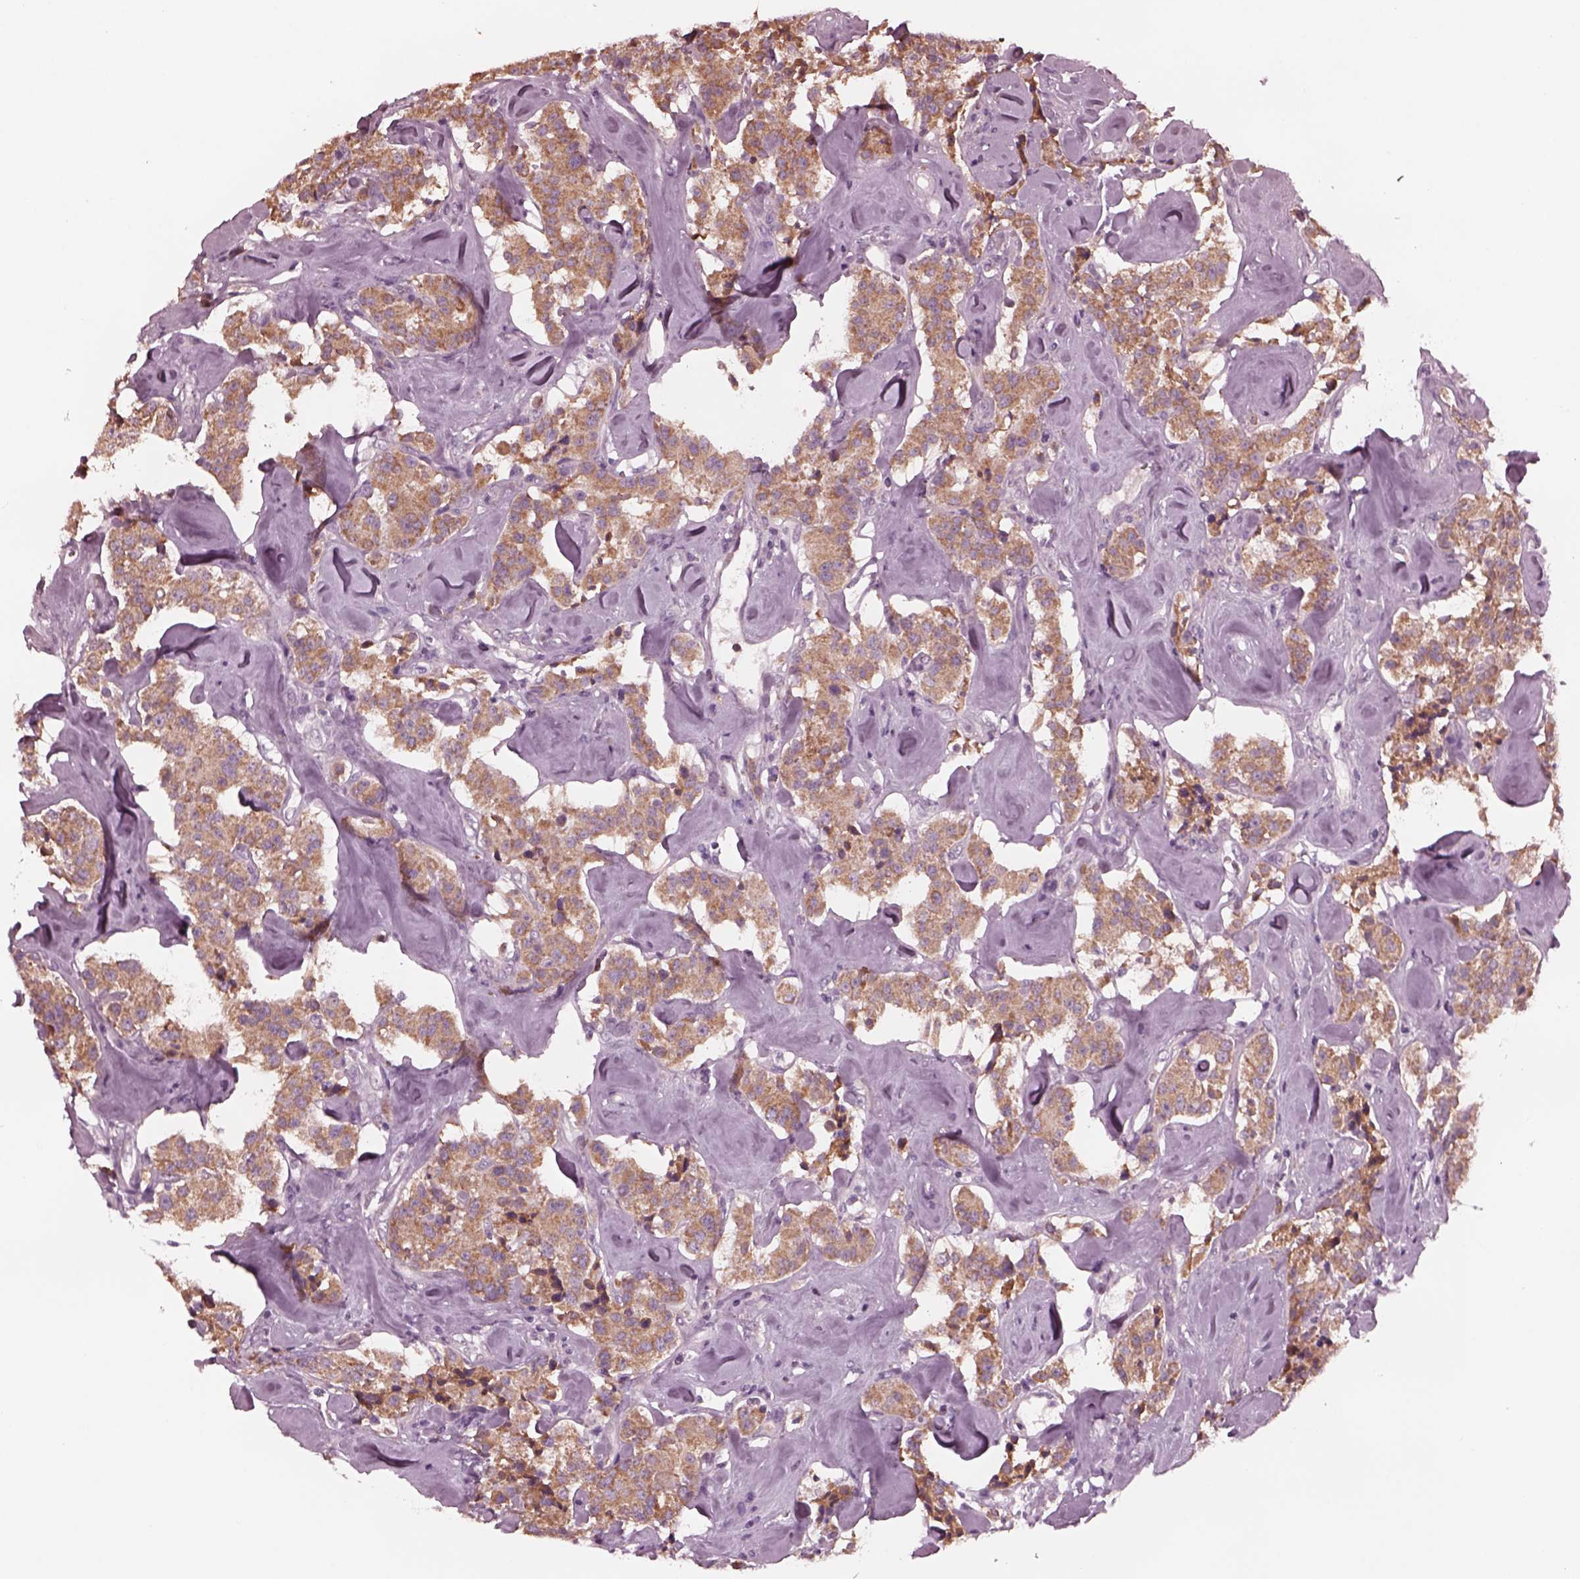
{"staining": {"intensity": "moderate", "quantity": ">75%", "location": "cytoplasmic/membranous"}, "tissue": "carcinoid", "cell_type": "Tumor cells", "image_type": "cancer", "snomed": [{"axis": "morphology", "description": "Carcinoid, malignant, NOS"}, {"axis": "topography", "description": "Pancreas"}], "caption": "A medium amount of moderate cytoplasmic/membranous staining is appreciated in approximately >75% of tumor cells in carcinoid tissue. (IHC, brightfield microscopy, high magnification).", "gene": "CELSR3", "patient": {"sex": "male", "age": 41}}